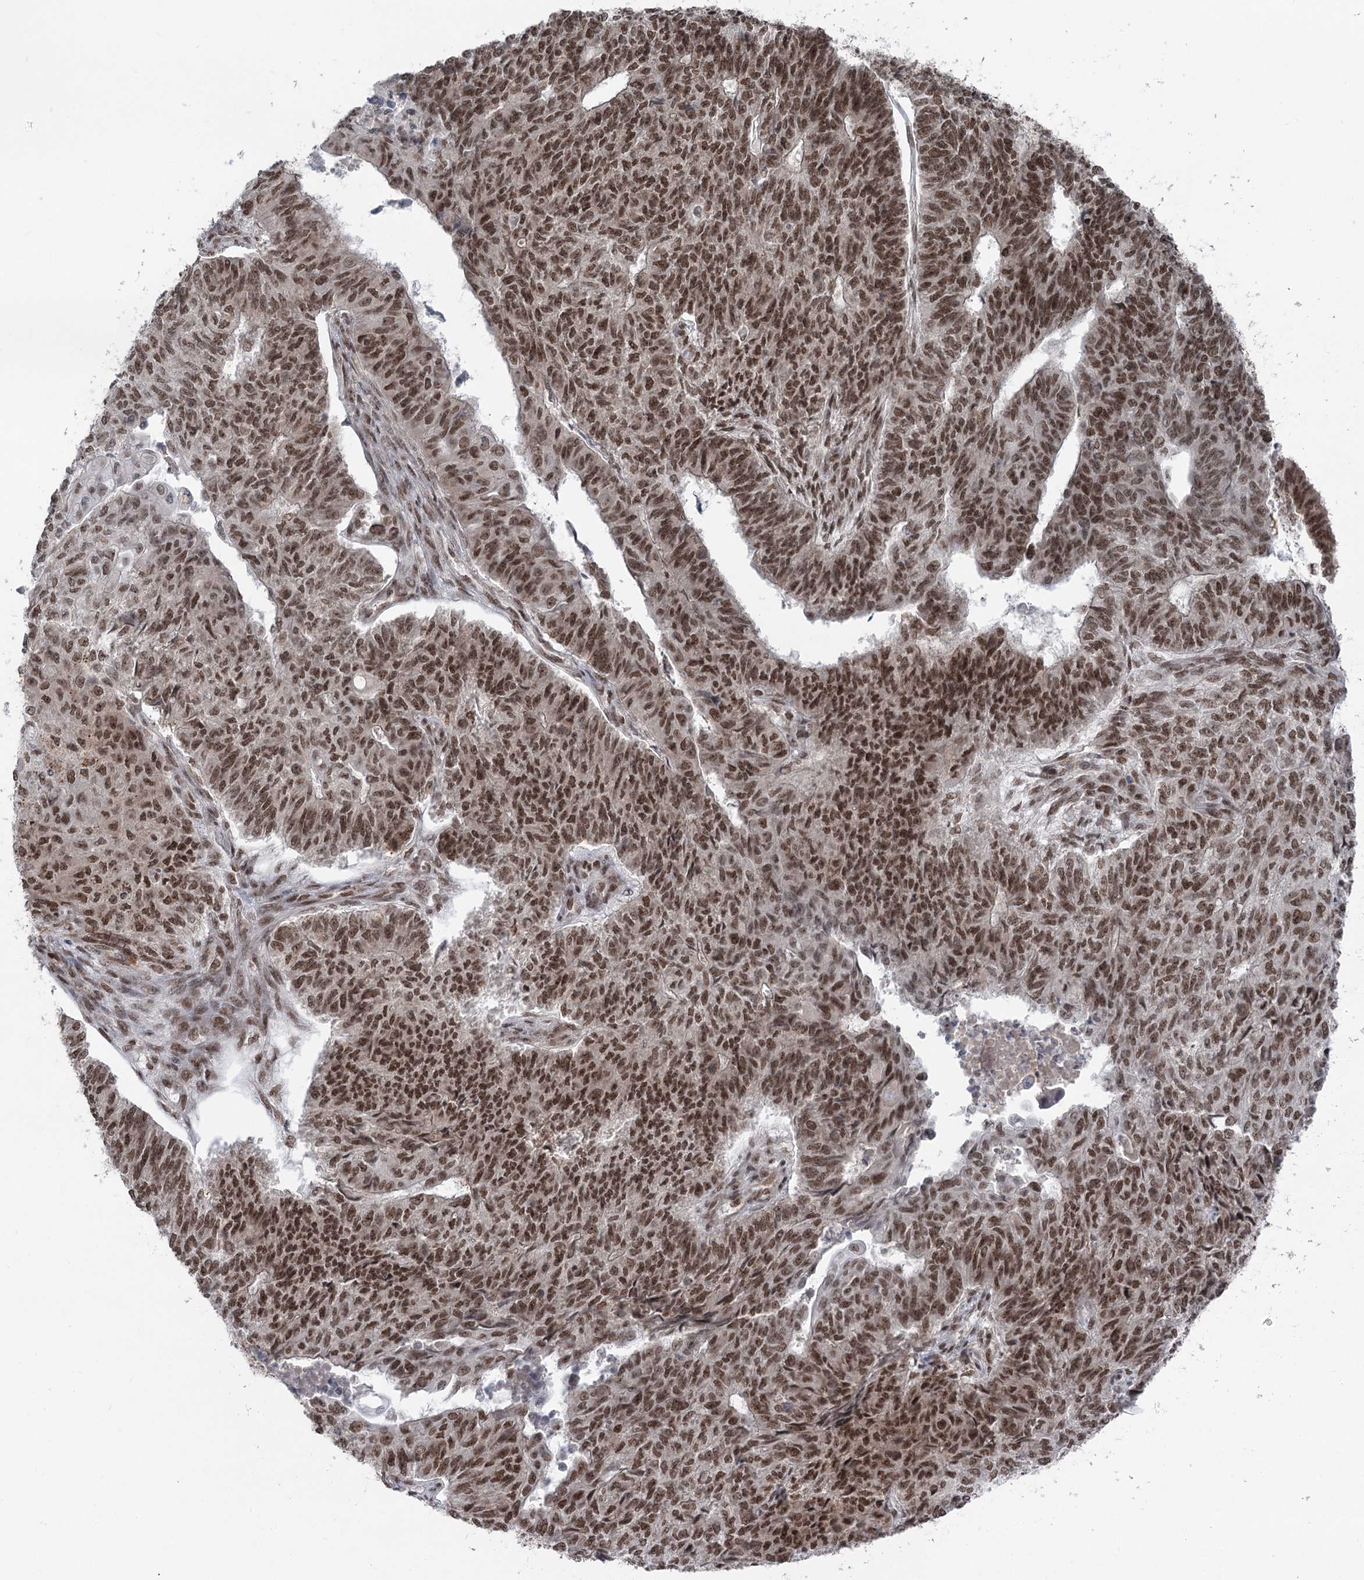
{"staining": {"intensity": "strong", "quantity": ">75%", "location": "nuclear"}, "tissue": "endometrial cancer", "cell_type": "Tumor cells", "image_type": "cancer", "snomed": [{"axis": "morphology", "description": "Adenocarcinoma, NOS"}, {"axis": "topography", "description": "Endometrium"}], "caption": "Protein expression analysis of adenocarcinoma (endometrial) shows strong nuclear positivity in approximately >75% of tumor cells.", "gene": "CGGBP1", "patient": {"sex": "female", "age": 32}}